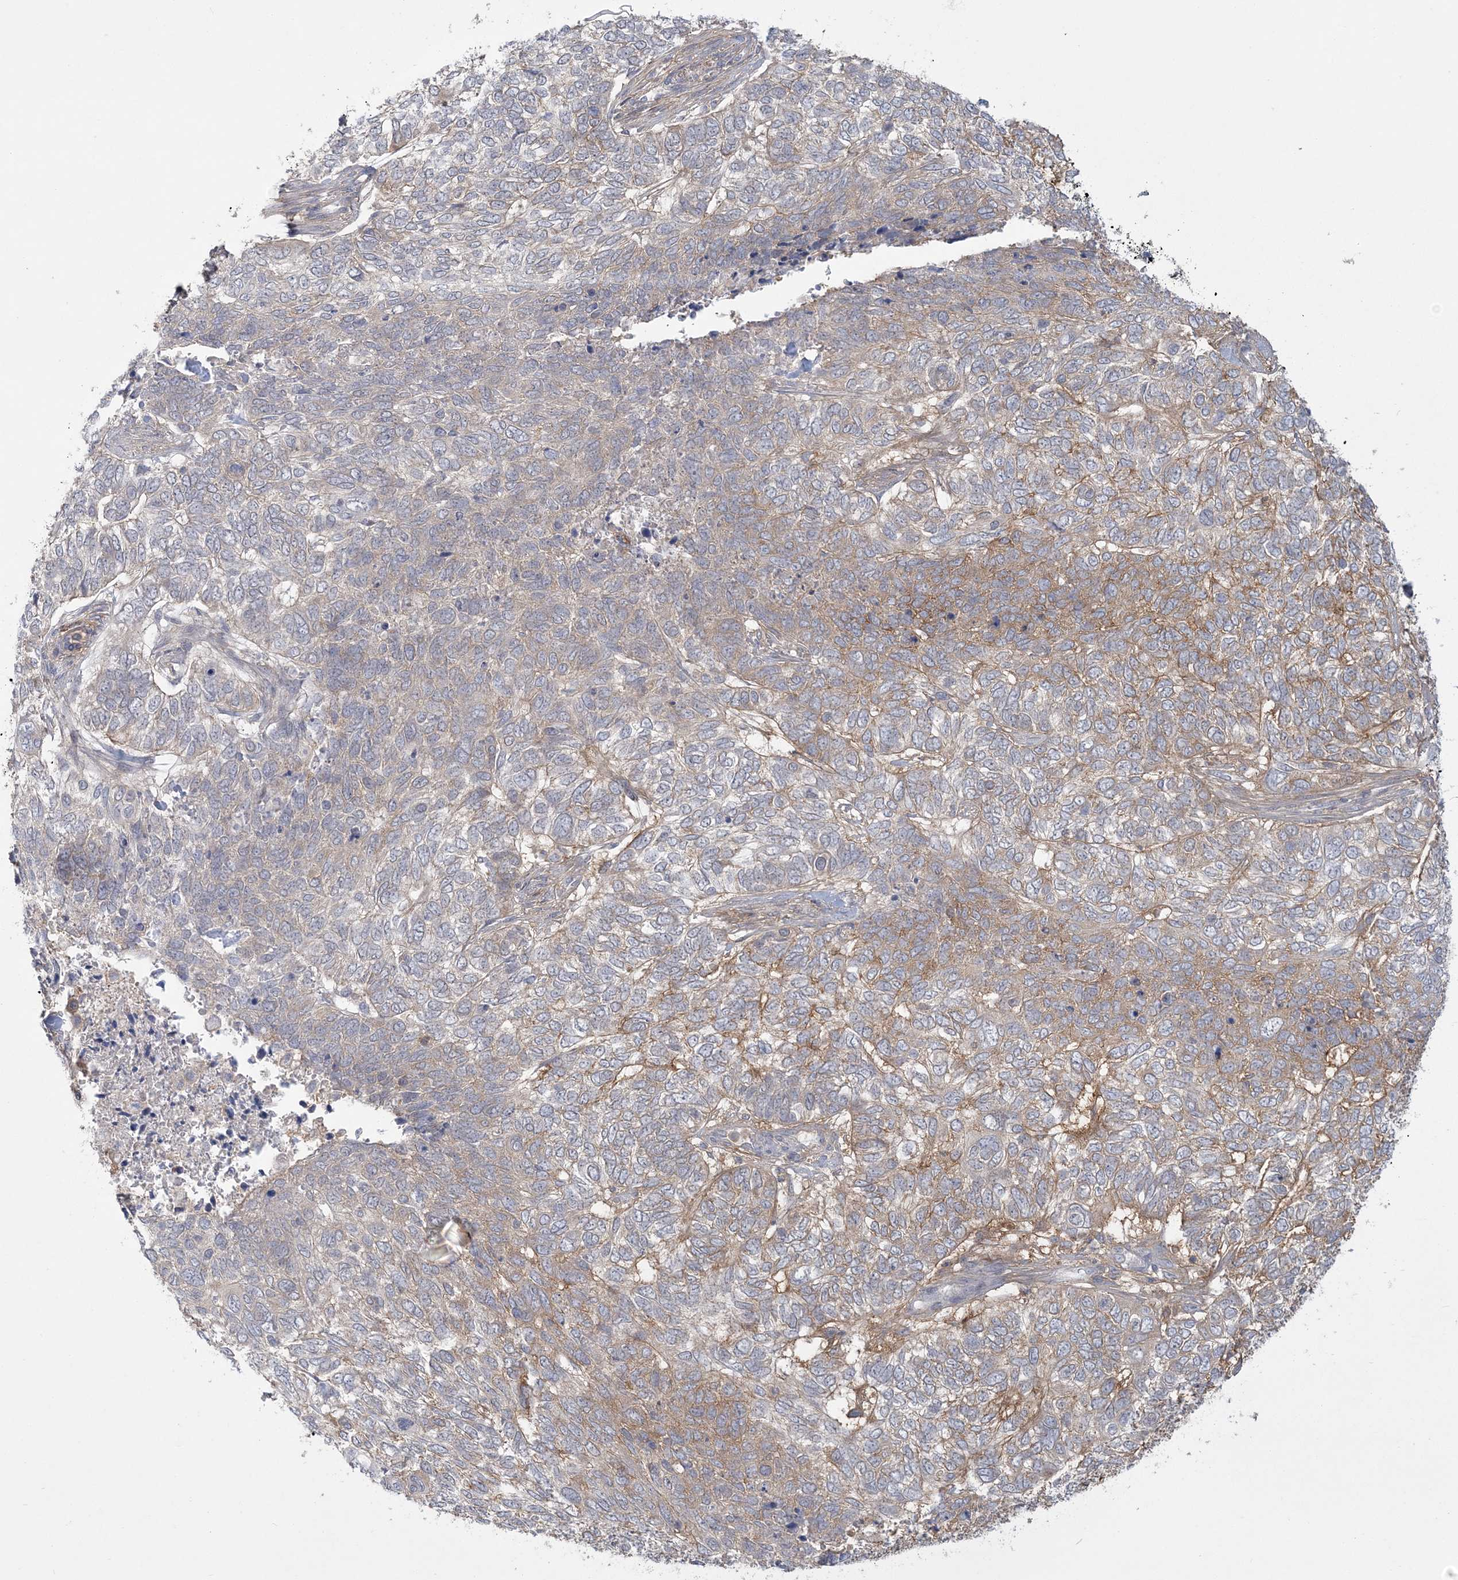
{"staining": {"intensity": "moderate", "quantity": "<25%", "location": "cytoplasmic/membranous"}, "tissue": "skin cancer", "cell_type": "Tumor cells", "image_type": "cancer", "snomed": [{"axis": "morphology", "description": "Basal cell carcinoma"}, {"axis": "topography", "description": "Skin"}], "caption": "This is an image of IHC staining of skin basal cell carcinoma, which shows moderate staining in the cytoplasmic/membranous of tumor cells.", "gene": "ANKS1A", "patient": {"sex": "female", "age": 65}}